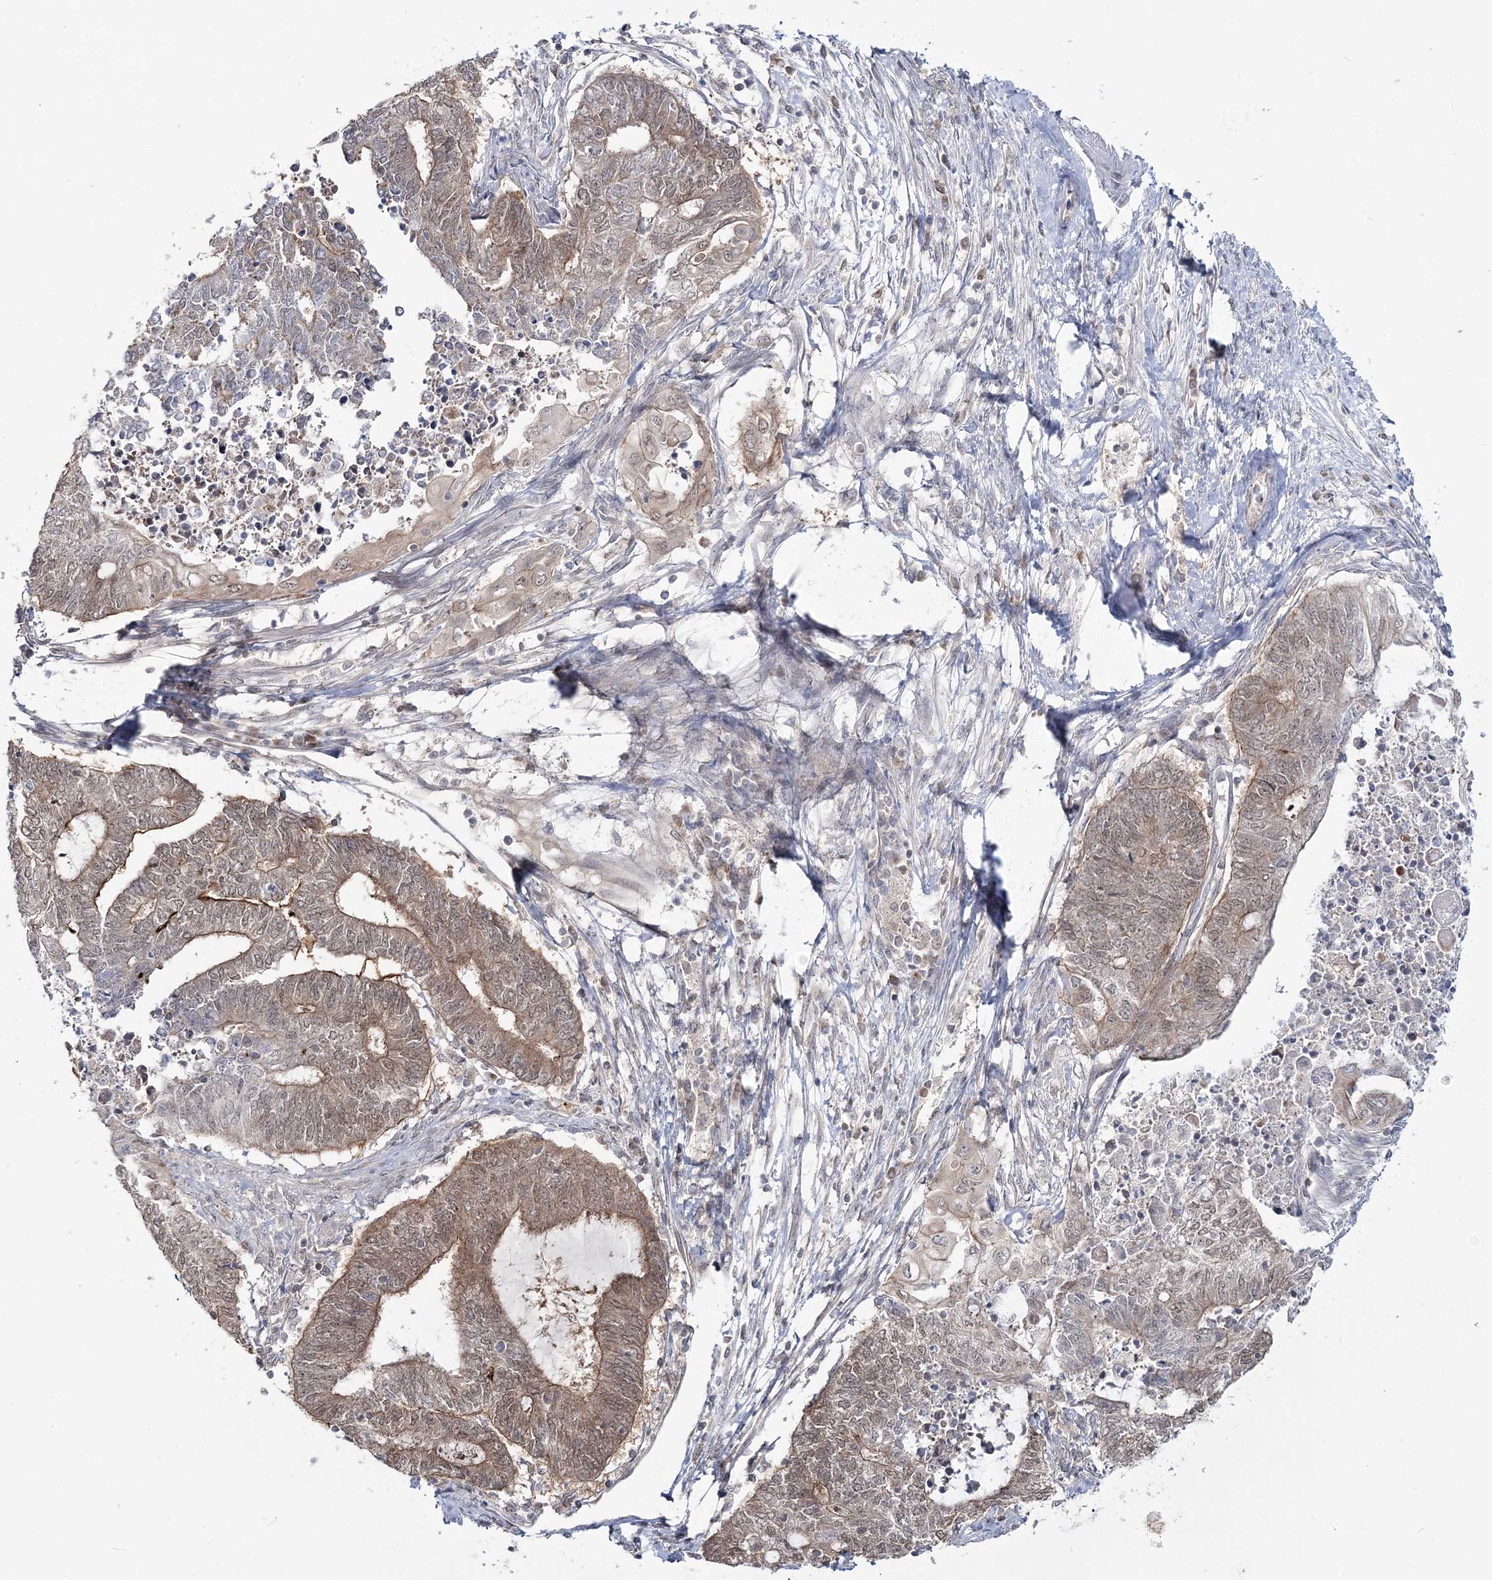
{"staining": {"intensity": "moderate", "quantity": ">75%", "location": "cytoplasmic/membranous,nuclear"}, "tissue": "endometrial cancer", "cell_type": "Tumor cells", "image_type": "cancer", "snomed": [{"axis": "morphology", "description": "Adenocarcinoma, NOS"}, {"axis": "topography", "description": "Uterus"}, {"axis": "topography", "description": "Endometrium"}], "caption": "IHC of human adenocarcinoma (endometrial) reveals medium levels of moderate cytoplasmic/membranous and nuclear staining in approximately >75% of tumor cells.", "gene": "ZFAND6", "patient": {"sex": "female", "age": 70}}